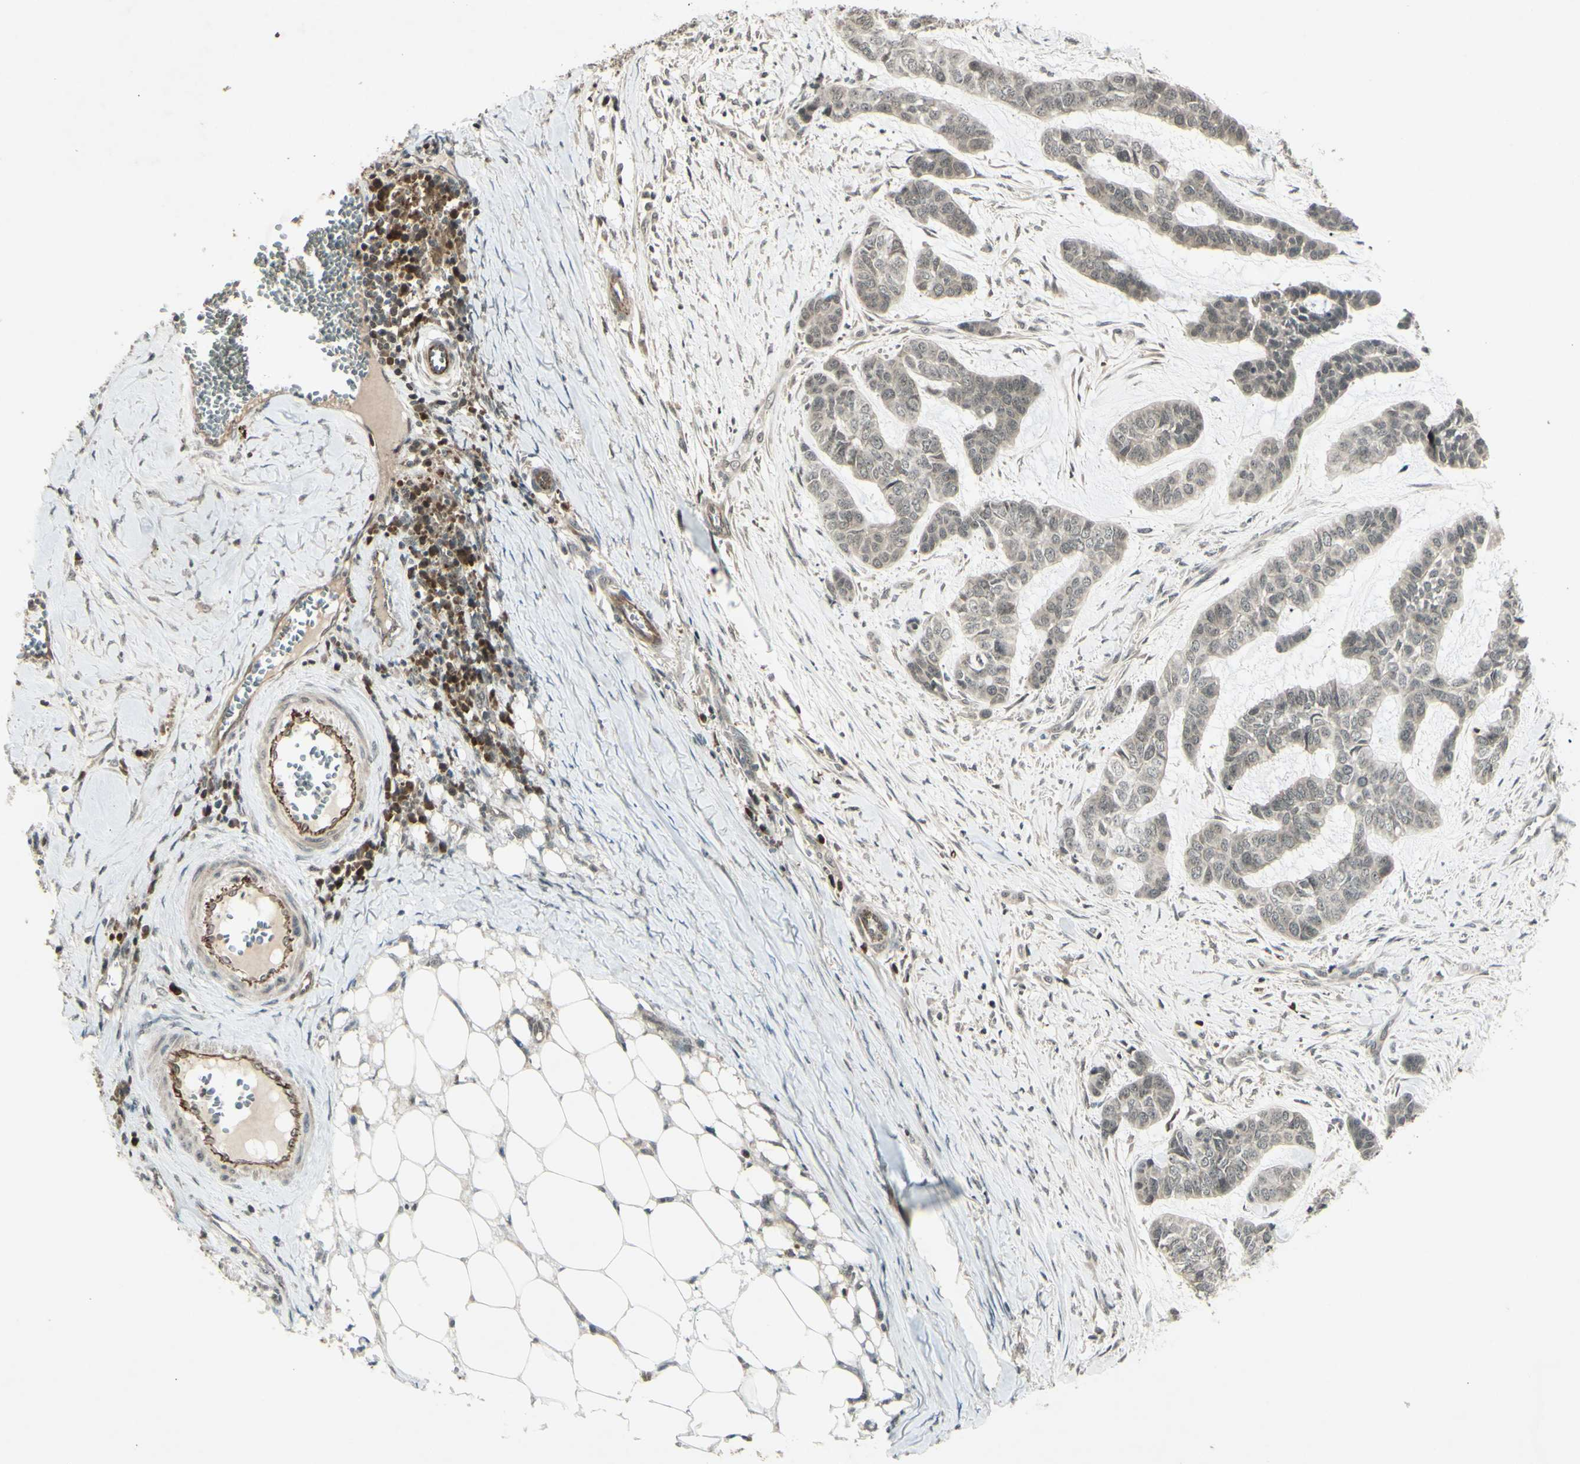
{"staining": {"intensity": "weak", "quantity": "25%-75%", "location": "cytoplasmic/membranous"}, "tissue": "skin cancer", "cell_type": "Tumor cells", "image_type": "cancer", "snomed": [{"axis": "morphology", "description": "Basal cell carcinoma"}, {"axis": "topography", "description": "Skin"}], "caption": "Immunohistochemistry (IHC) image of human basal cell carcinoma (skin) stained for a protein (brown), which displays low levels of weak cytoplasmic/membranous positivity in about 25%-75% of tumor cells.", "gene": "BLNK", "patient": {"sex": "female", "age": 64}}